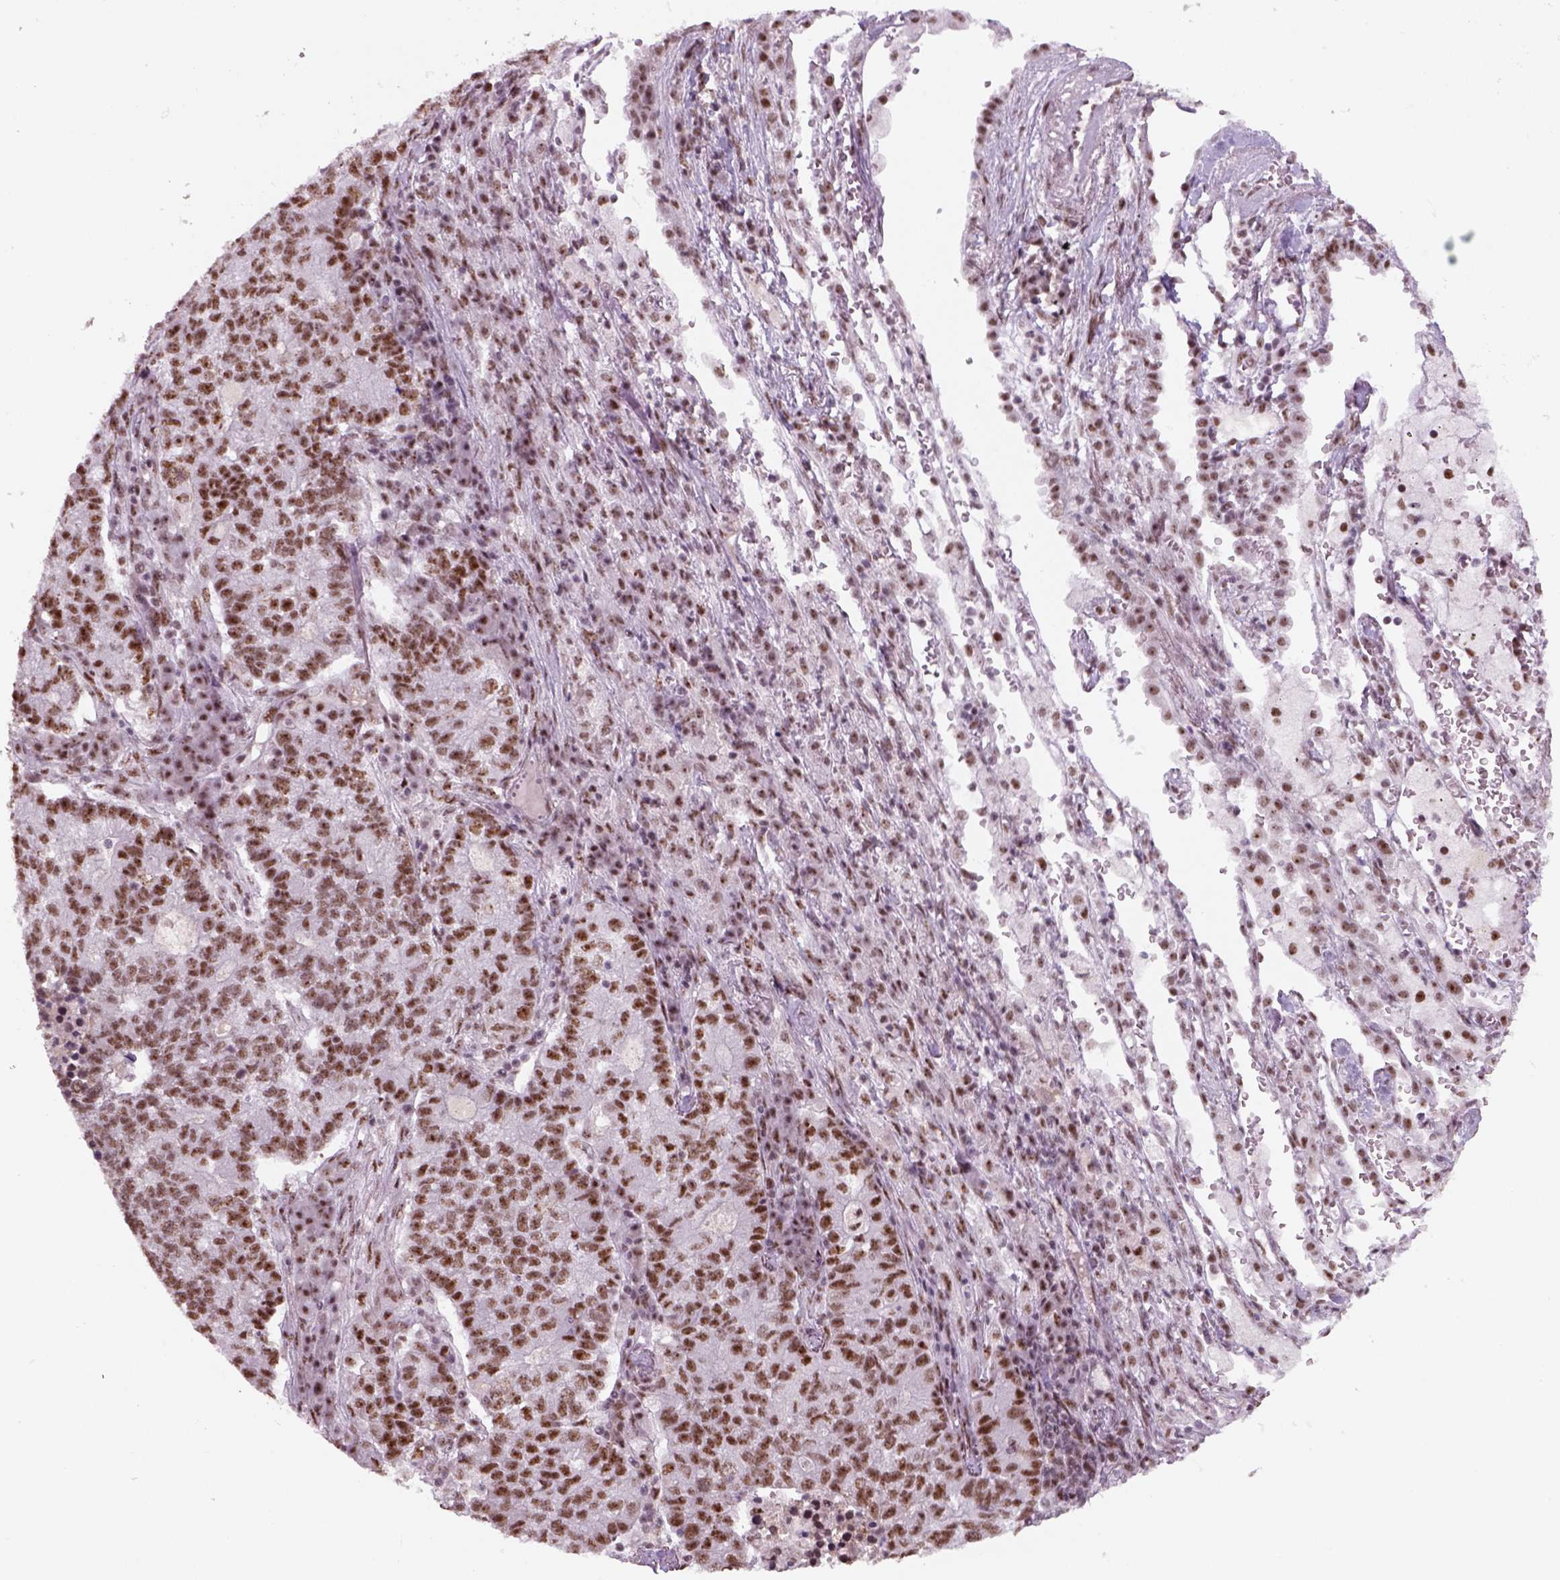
{"staining": {"intensity": "moderate", "quantity": ">75%", "location": "nuclear"}, "tissue": "lung cancer", "cell_type": "Tumor cells", "image_type": "cancer", "snomed": [{"axis": "morphology", "description": "Adenocarcinoma, NOS"}, {"axis": "topography", "description": "Lung"}], "caption": "A micrograph of human lung adenocarcinoma stained for a protein demonstrates moderate nuclear brown staining in tumor cells. Nuclei are stained in blue.", "gene": "GTF2F1", "patient": {"sex": "male", "age": 57}}